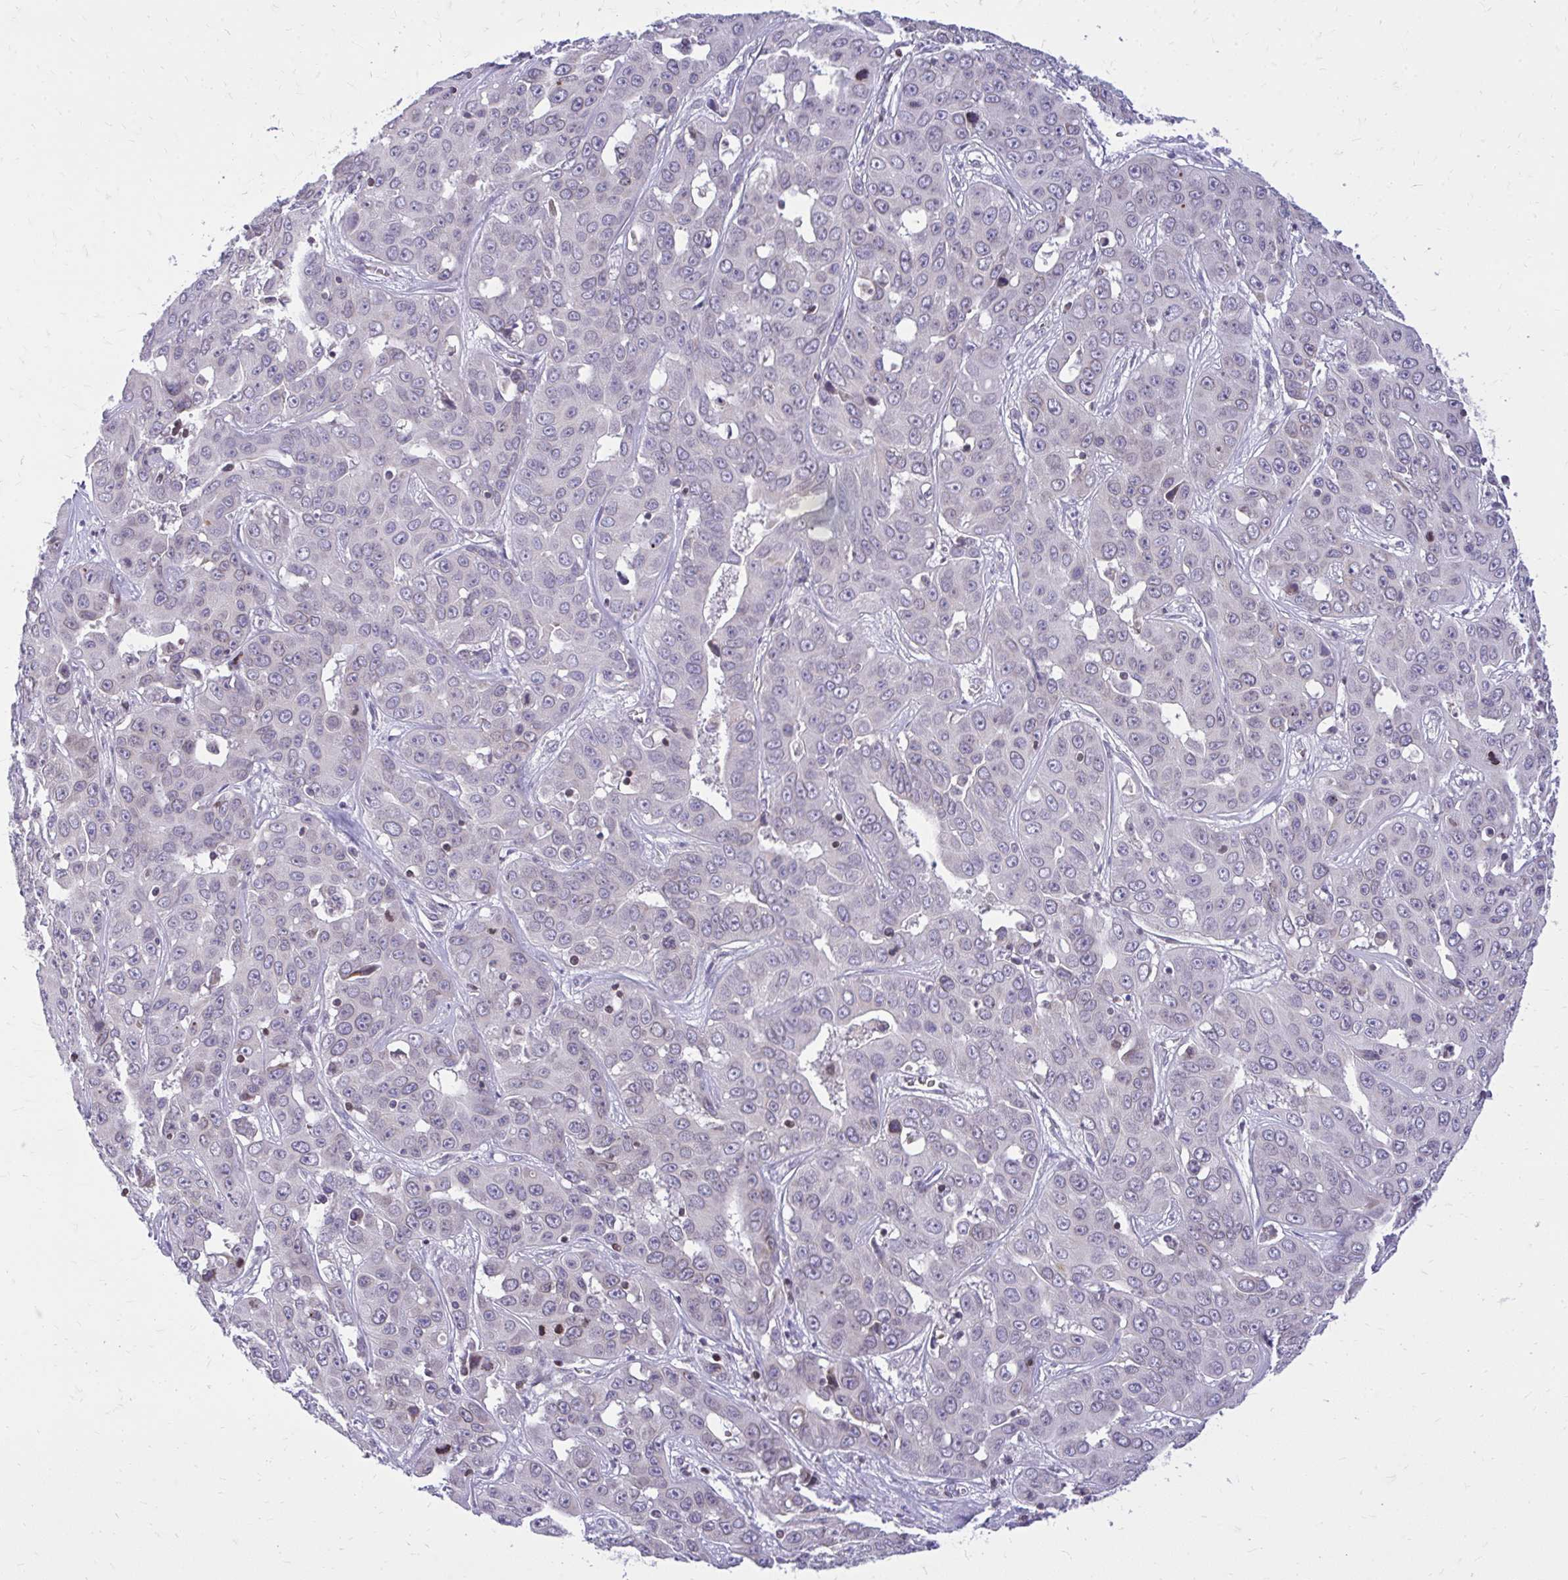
{"staining": {"intensity": "negative", "quantity": "none", "location": "none"}, "tissue": "liver cancer", "cell_type": "Tumor cells", "image_type": "cancer", "snomed": [{"axis": "morphology", "description": "Cholangiocarcinoma"}, {"axis": "topography", "description": "Liver"}], "caption": "Tumor cells are negative for brown protein staining in cholangiocarcinoma (liver). Brightfield microscopy of immunohistochemistry stained with DAB (brown) and hematoxylin (blue), captured at high magnification.", "gene": "RPS6KA2", "patient": {"sex": "female", "age": 52}}